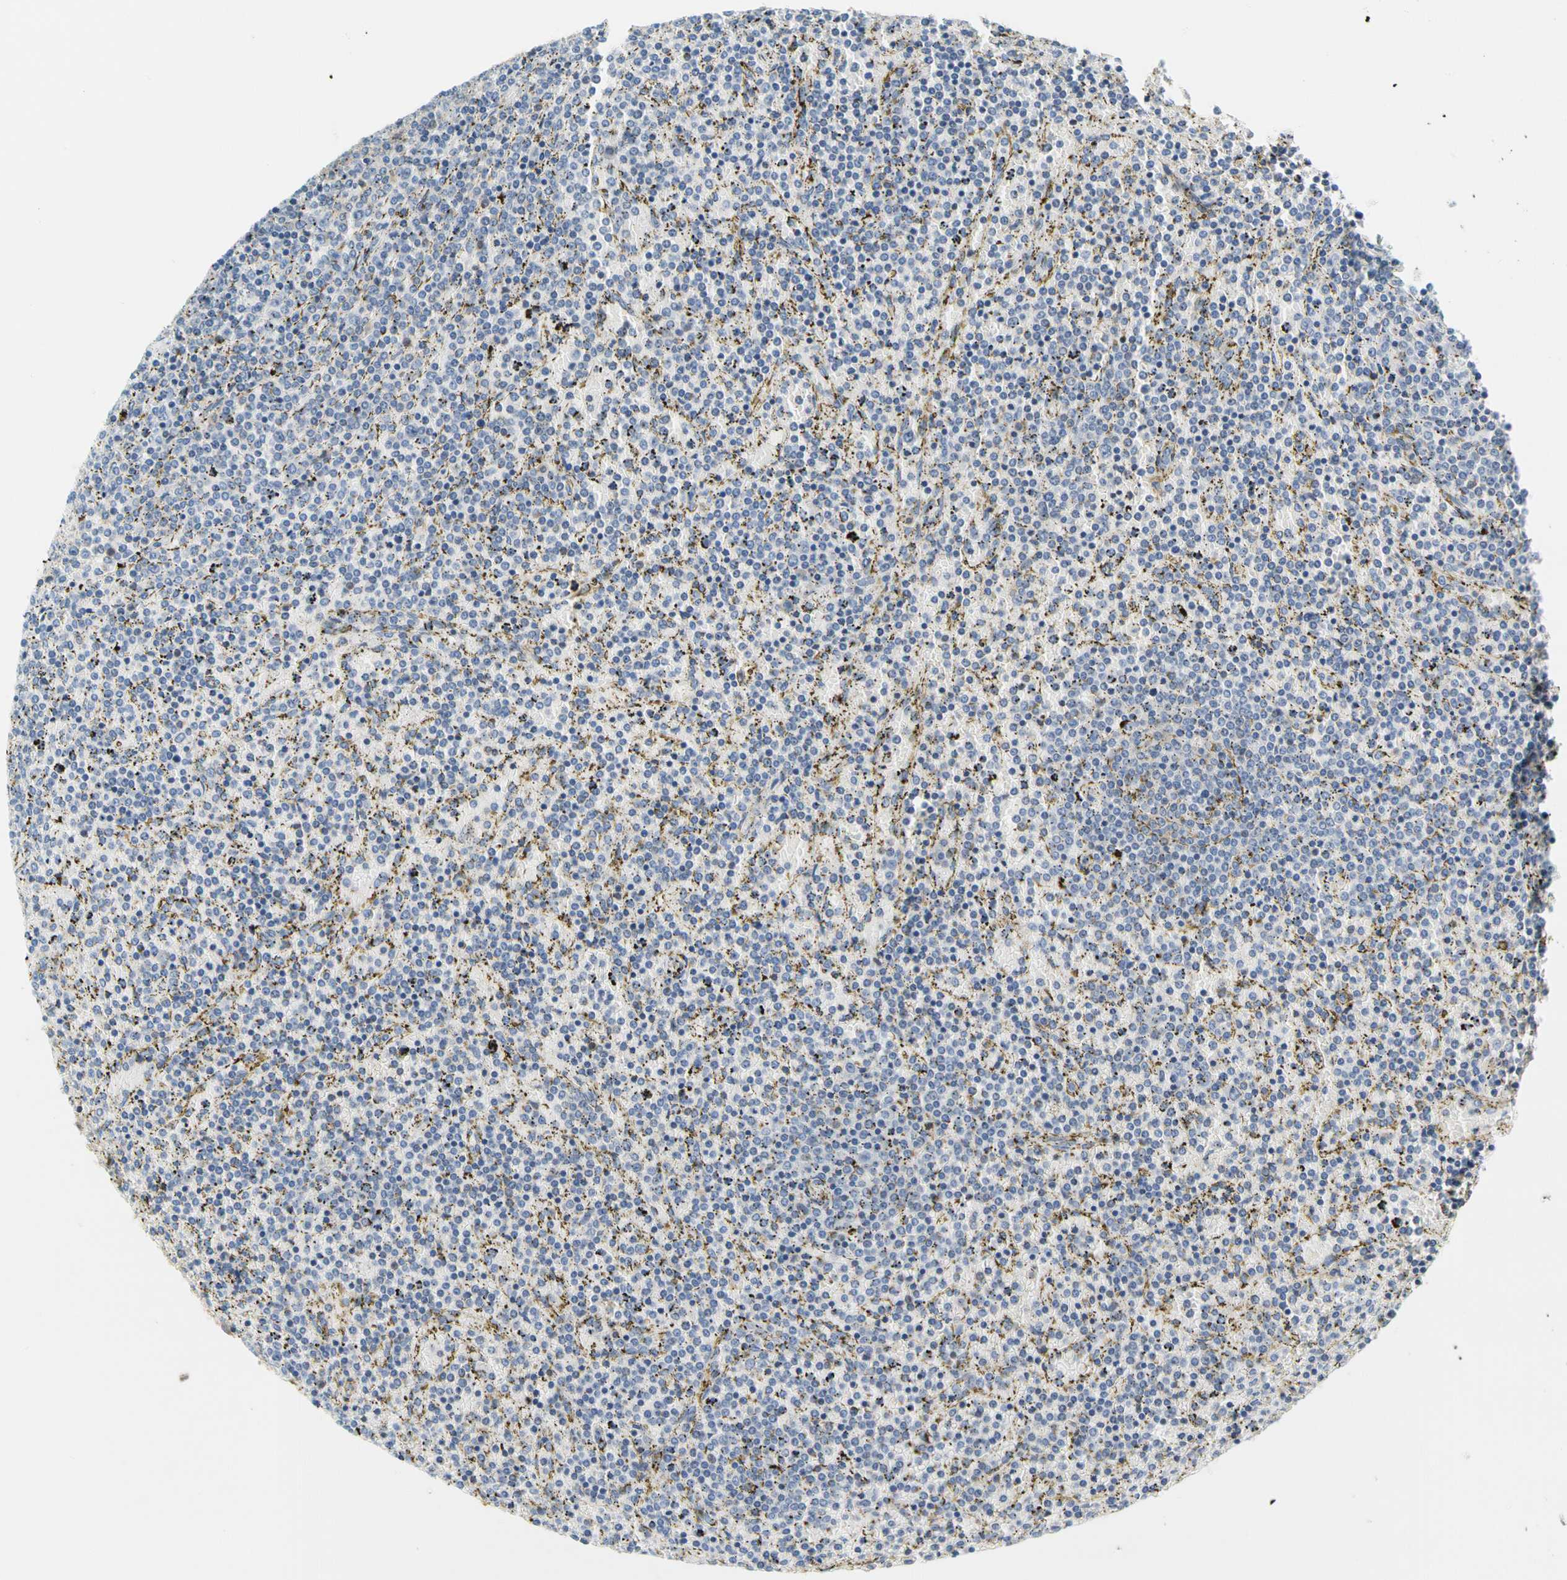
{"staining": {"intensity": "negative", "quantity": "none", "location": "none"}, "tissue": "lymphoma", "cell_type": "Tumor cells", "image_type": "cancer", "snomed": [{"axis": "morphology", "description": "Malignant lymphoma, non-Hodgkin's type, Low grade"}, {"axis": "topography", "description": "Spleen"}], "caption": "An image of human lymphoma is negative for staining in tumor cells.", "gene": "LRRC47", "patient": {"sex": "female", "age": 77}}